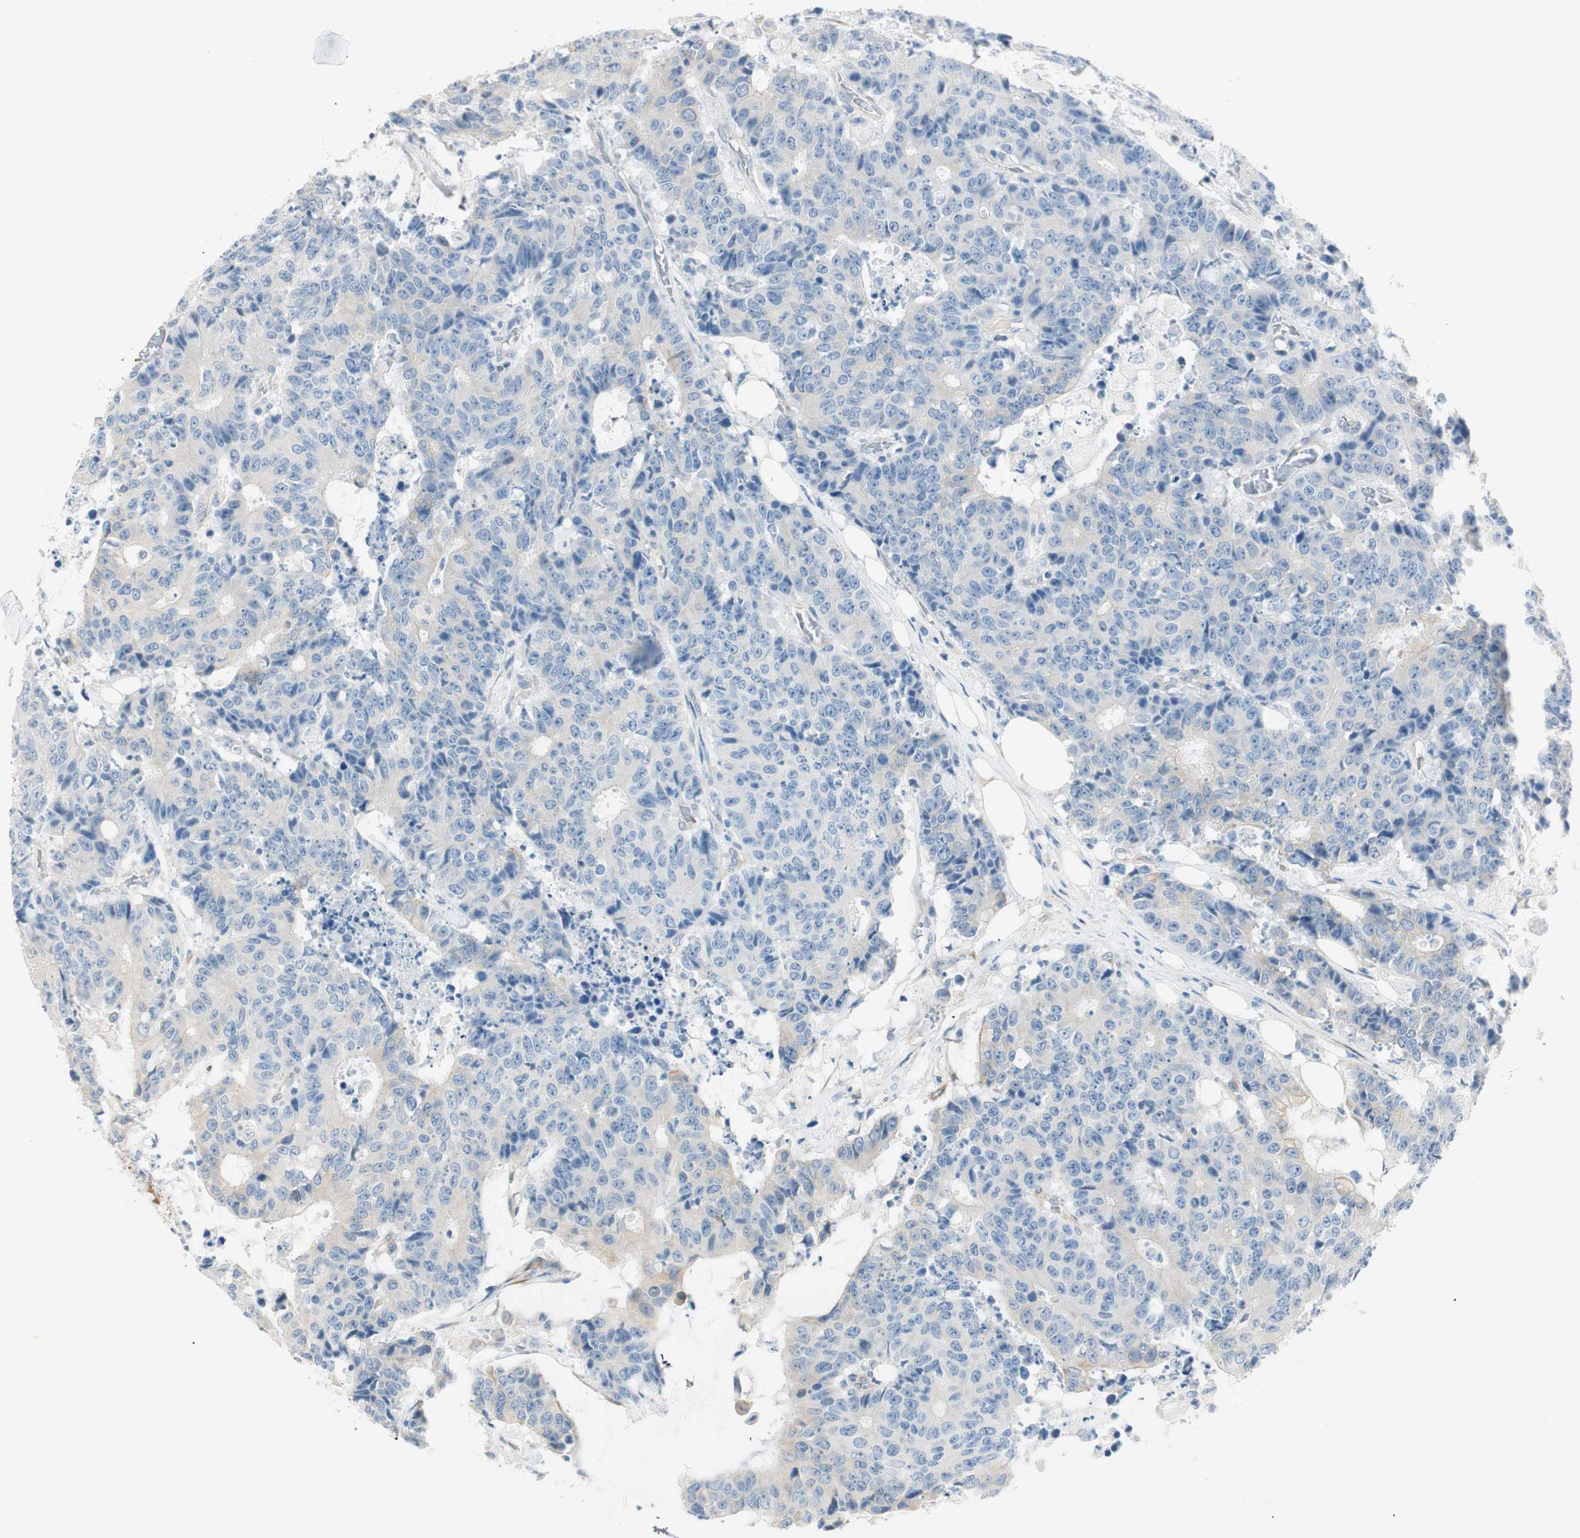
{"staining": {"intensity": "negative", "quantity": "none", "location": "none"}, "tissue": "colorectal cancer", "cell_type": "Tumor cells", "image_type": "cancer", "snomed": [{"axis": "morphology", "description": "Adenocarcinoma, NOS"}, {"axis": "topography", "description": "Colon"}], "caption": "Protein analysis of adenocarcinoma (colorectal) shows no significant positivity in tumor cells.", "gene": "CDK3", "patient": {"sex": "female", "age": 86}}